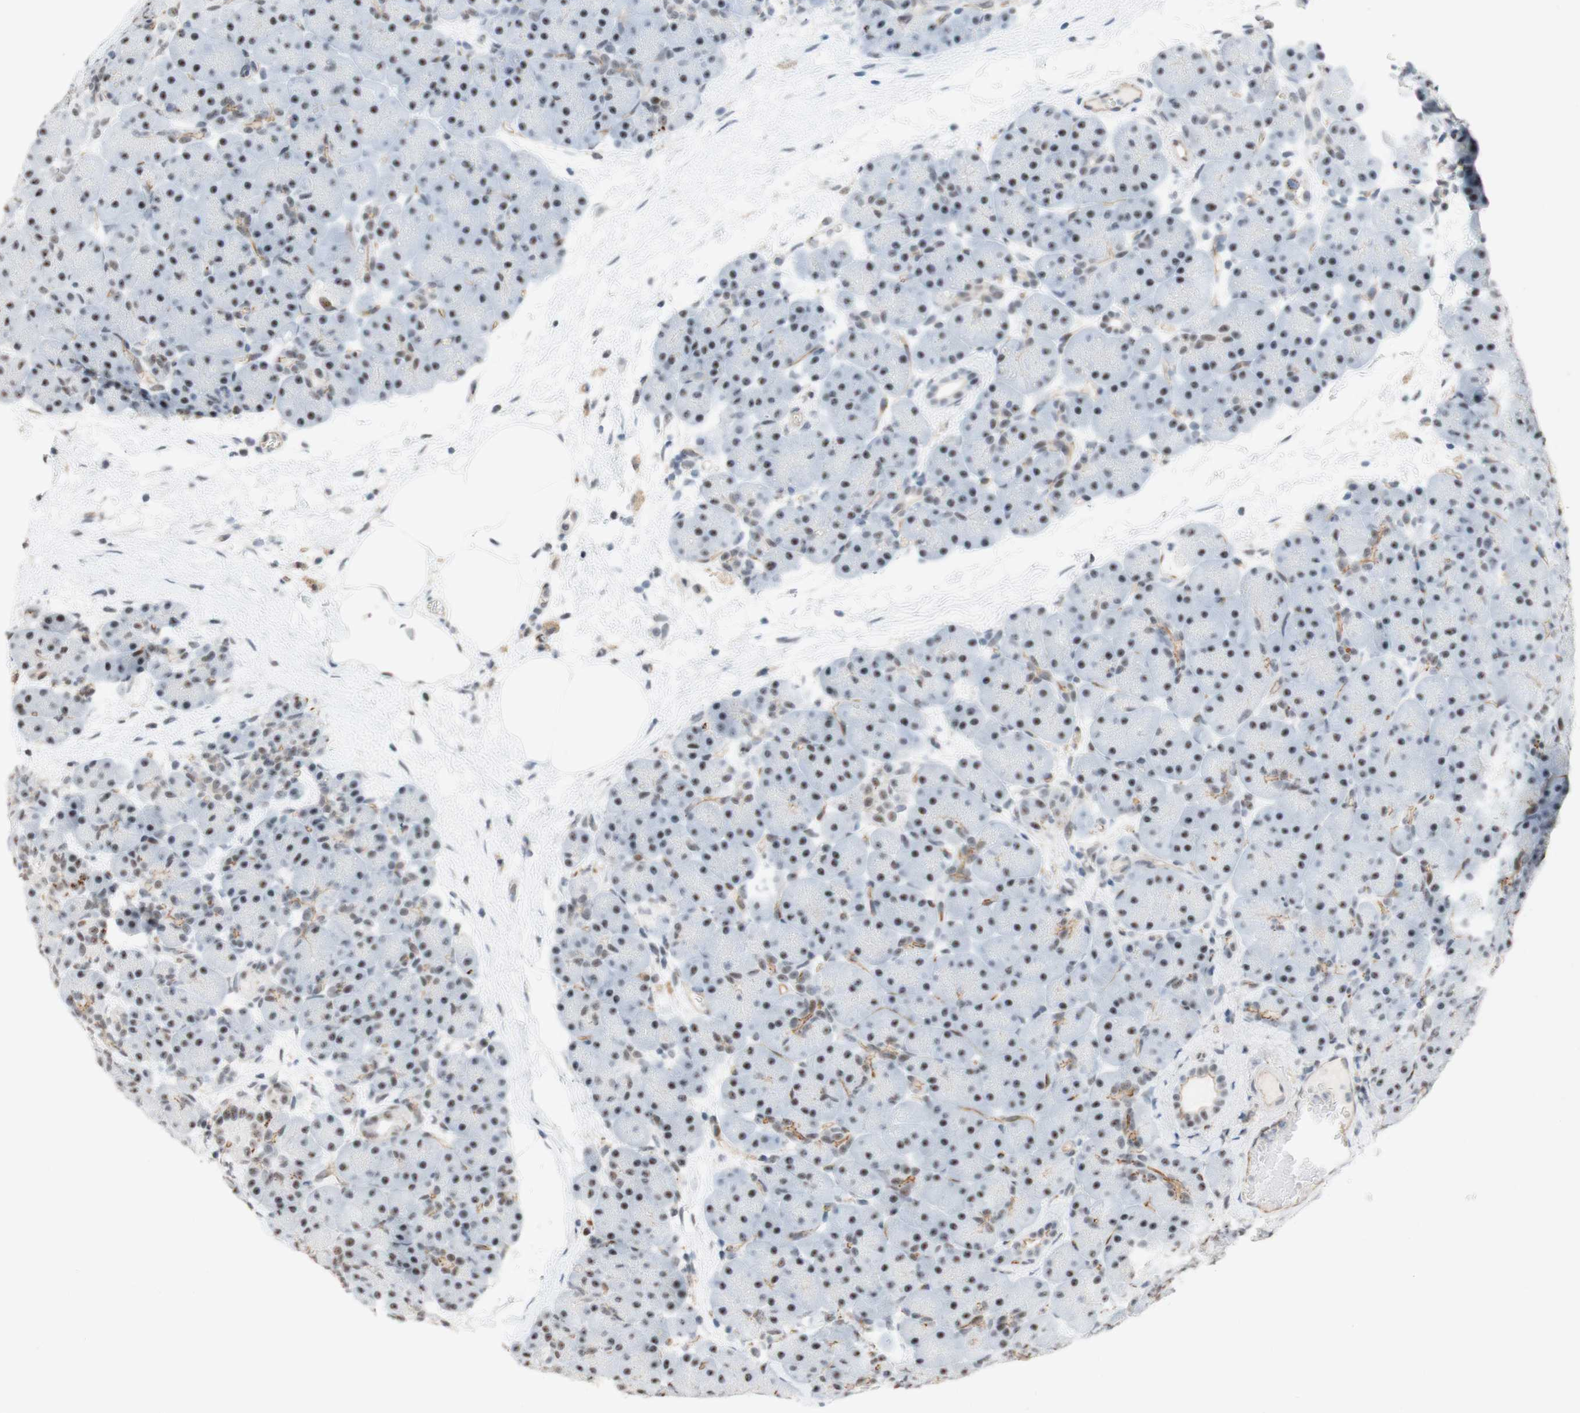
{"staining": {"intensity": "moderate", "quantity": "25%-75%", "location": "nuclear"}, "tissue": "pancreas", "cell_type": "Exocrine glandular cells", "image_type": "normal", "snomed": [{"axis": "morphology", "description": "Normal tissue, NOS"}, {"axis": "topography", "description": "Pancreas"}], "caption": "DAB immunohistochemical staining of benign human pancreas displays moderate nuclear protein expression in approximately 25%-75% of exocrine glandular cells. The protein of interest is shown in brown color, while the nuclei are stained blue.", "gene": "SAP18", "patient": {"sex": "male", "age": 66}}